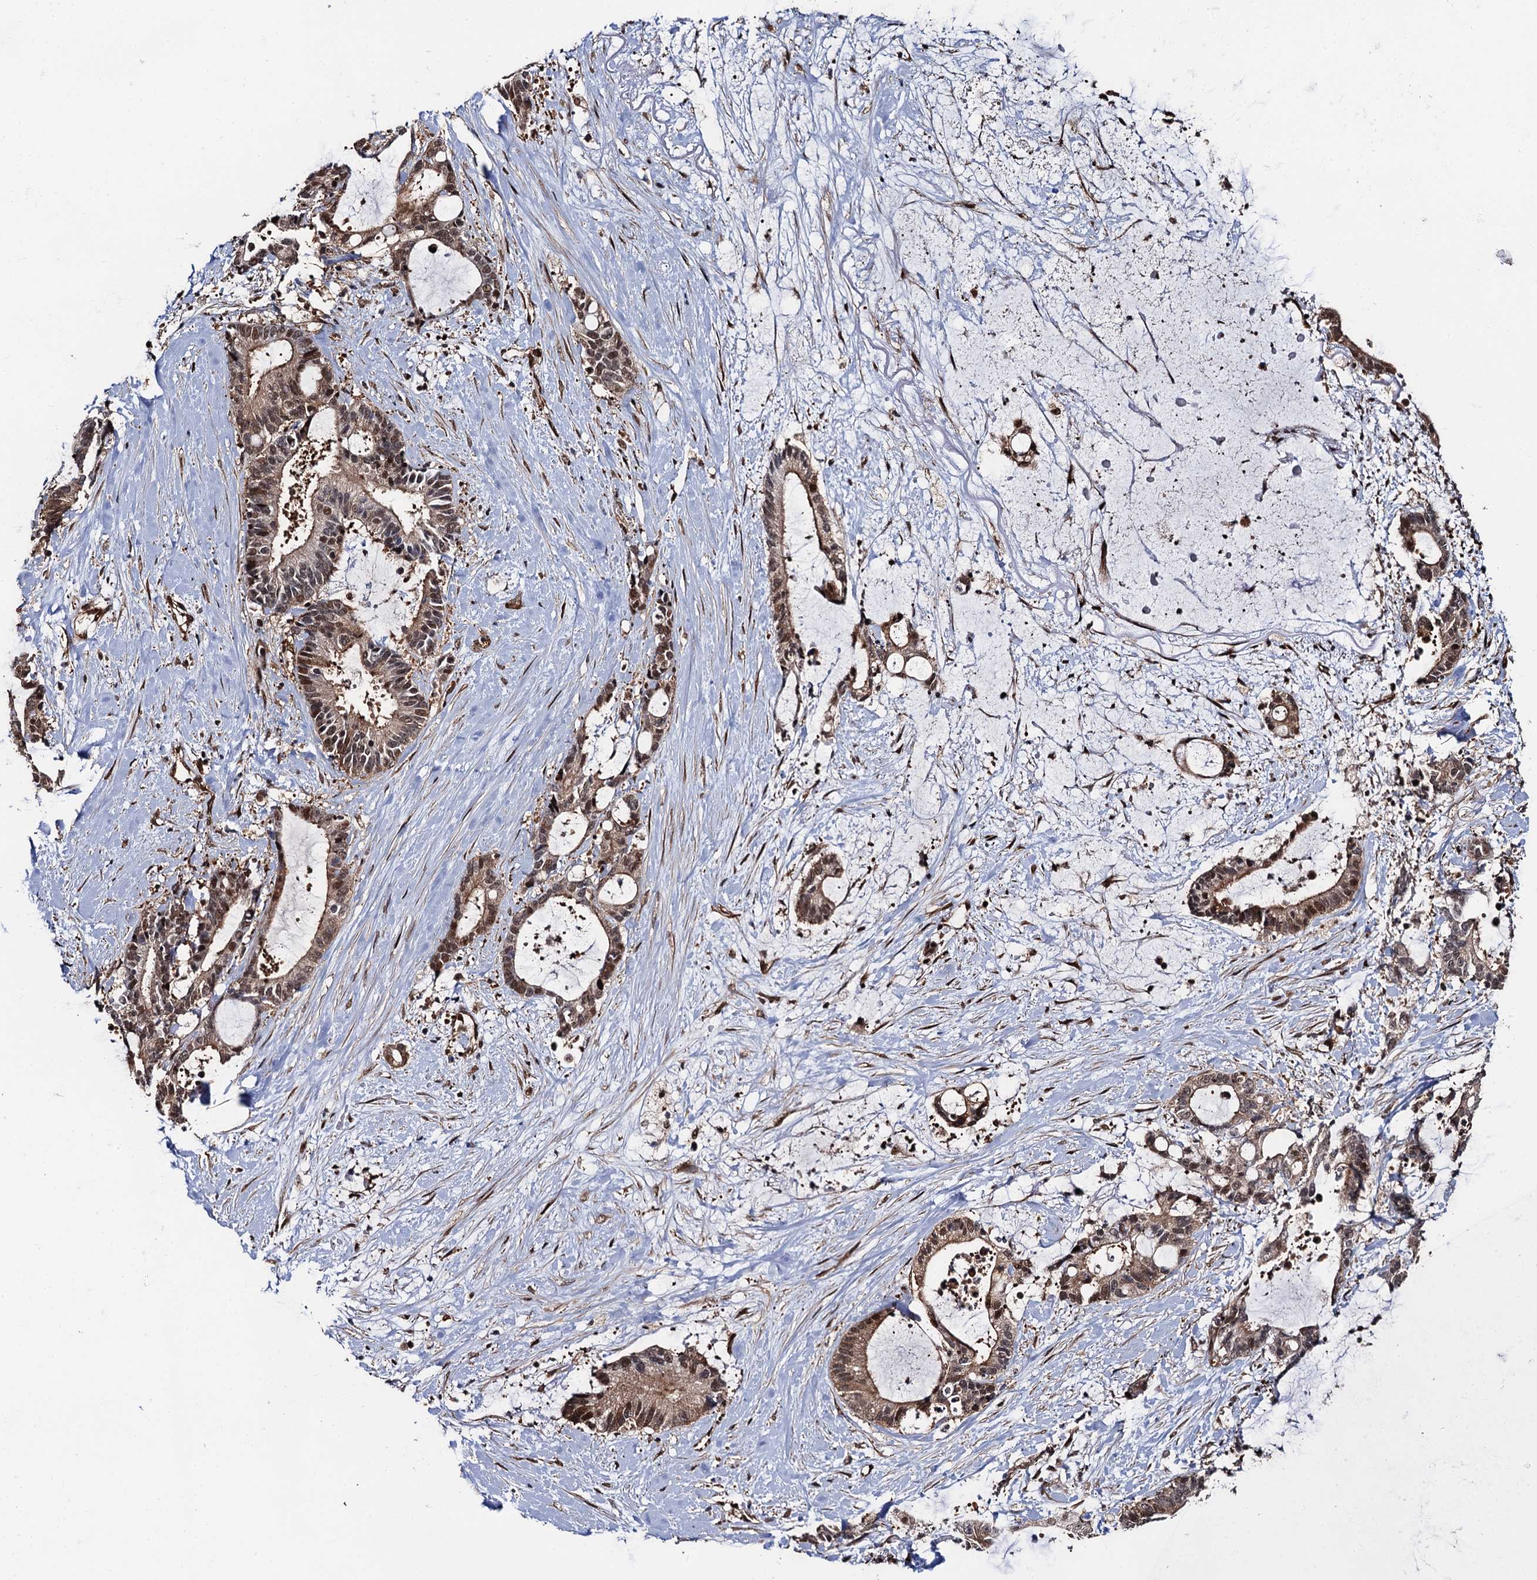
{"staining": {"intensity": "moderate", "quantity": "25%-75%", "location": "cytoplasmic/membranous,nuclear"}, "tissue": "liver cancer", "cell_type": "Tumor cells", "image_type": "cancer", "snomed": [{"axis": "morphology", "description": "Normal tissue, NOS"}, {"axis": "morphology", "description": "Cholangiocarcinoma"}, {"axis": "topography", "description": "Liver"}, {"axis": "topography", "description": "Peripheral nerve tissue"}], "caption": "IHC (DAB (3,3'-diaminobenzidine)) staining of cholangiocarcinoma (liver) demonstrates moderate cytoplasmic/membranous and nuclear protein staining in approximately 25%-75% of tumor cells.", "gene": "CDC23", "patient": {"sex": "female", "age": 73}}